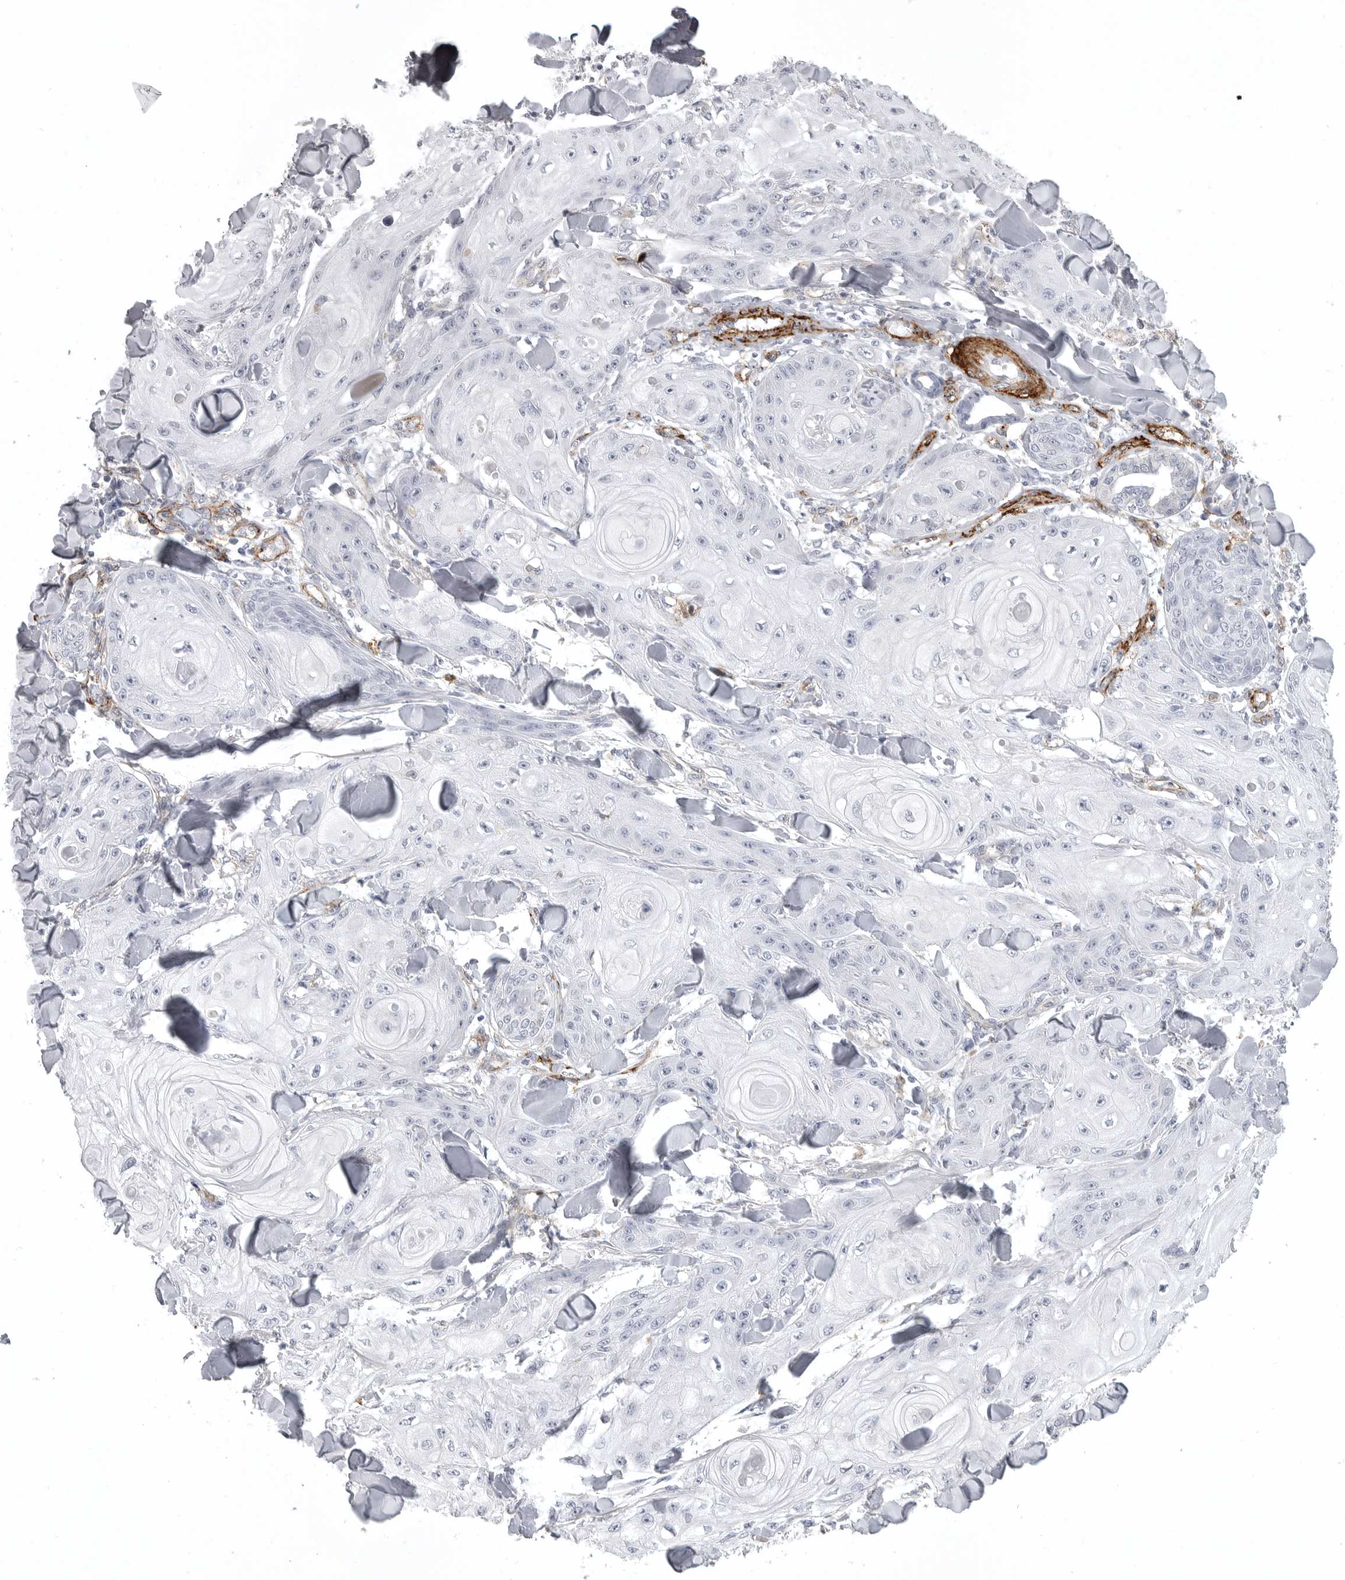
{"staining": {"intensity": "negative", "quantity": "none", "location": "none"}, "tissue": "skin cancer", "cell_type": "Tumor cells", "image_type": "cancer", "snomed": [{"axis": "morphology", "description": "Squamous cell carcinoma, NOS"}, {"axis": "topography", "description": "Skin"}], "caption": "A high-resolution micrograph shows immunohistochemistry staining of skin cancer (squamous cell carcinoma), which demonstrates no significant expression in tumor cells.", "gene": "AOC3", "patient": {"sex": "male", "age": 74}}